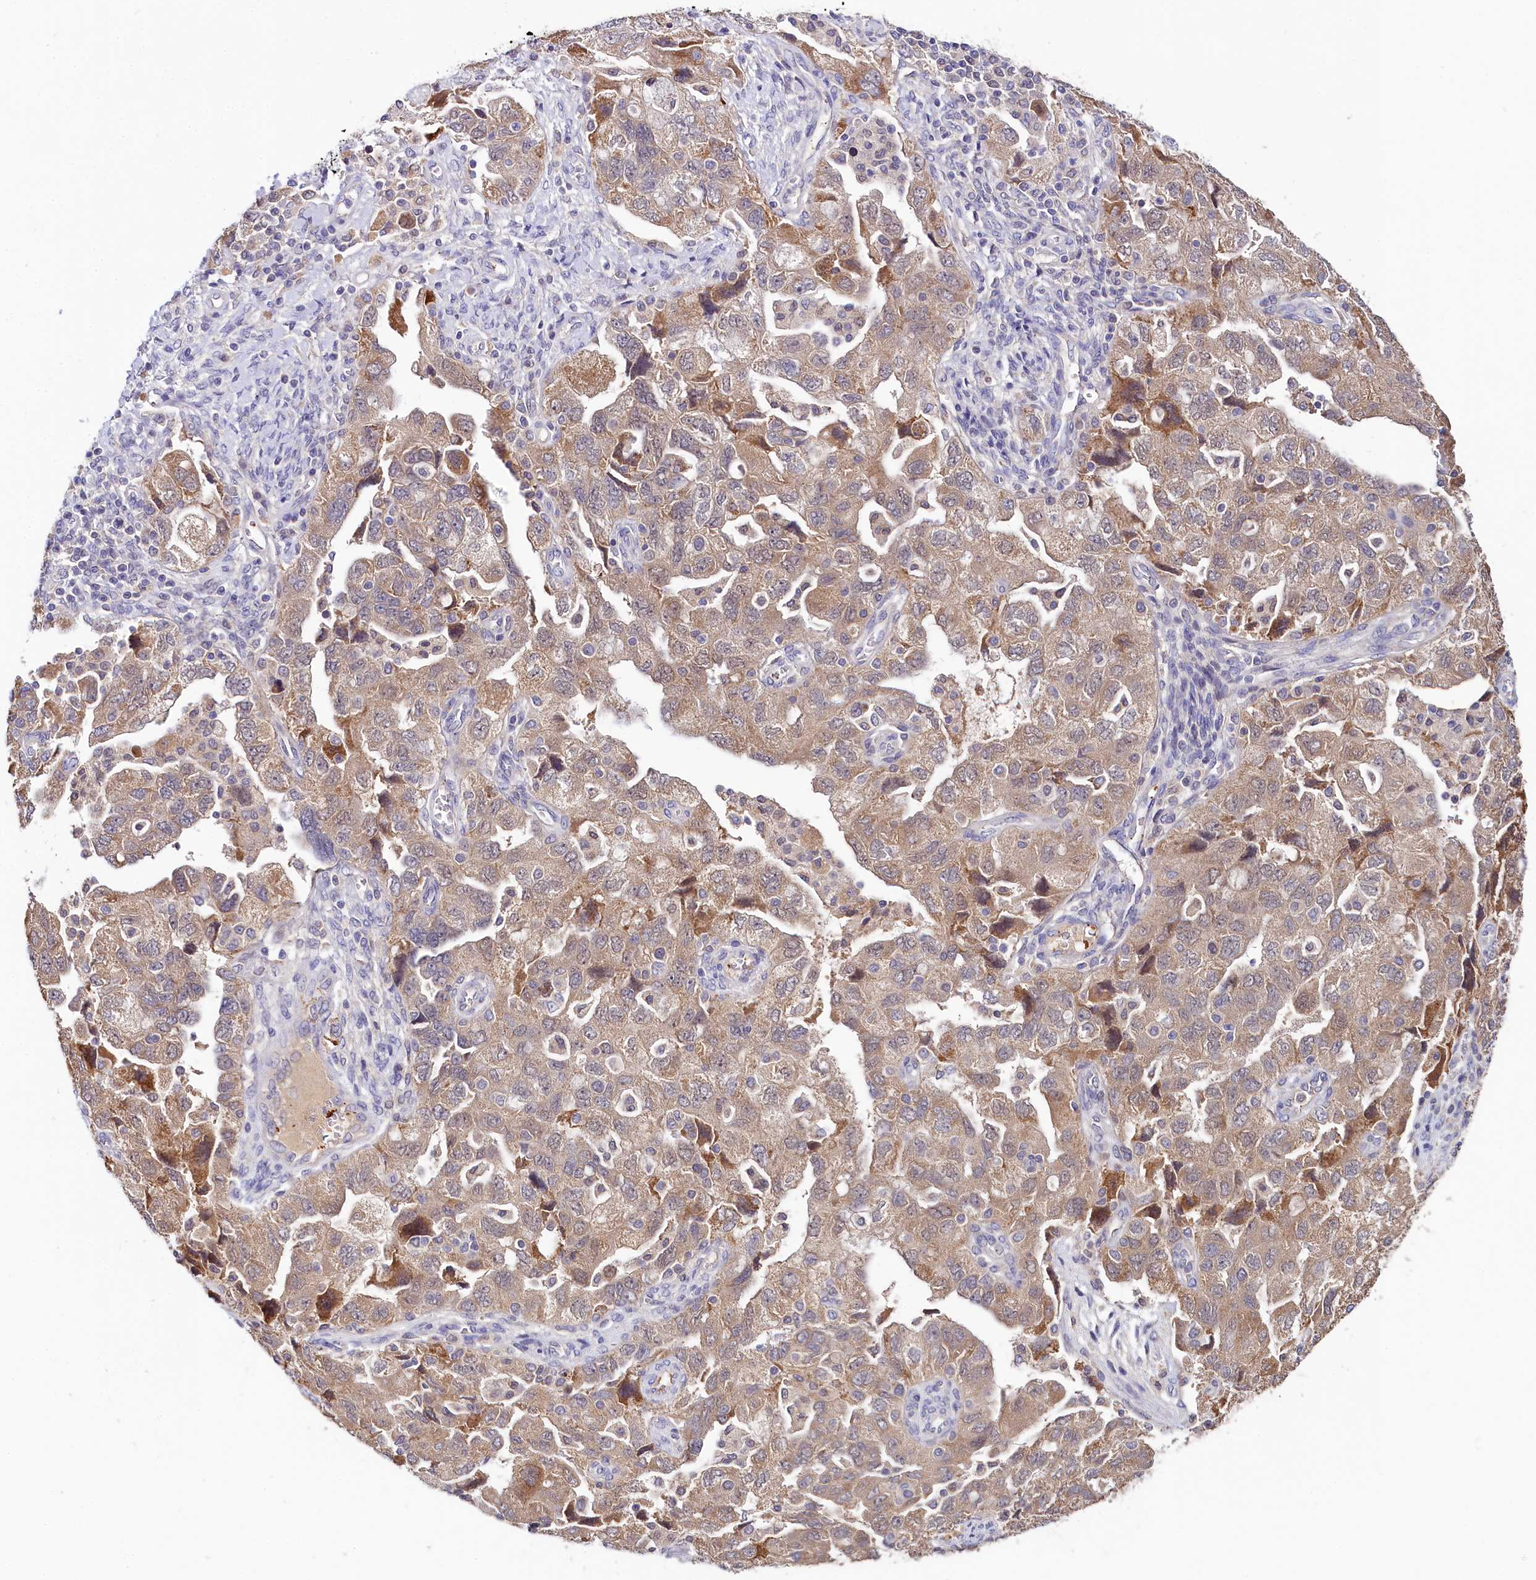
{"staining": {"intensity": "weak", "quantity": ">75%", "location": "cytoplasmic/membranous"}, "tissue": "ovarian cancer", "cell_type": "Tumor cells", "image_type": "cancer", "snomed": [{"axis": "morphology", "description": "Carcinoma, NOS"}, {"axis": "morphology", "description": "Cystadenocarcinoma, serous, NOS"}, {"axis": "topography", "description": "Ovary"}], "caption": "Ovarian cancer (serous cystadenocarcinoma) stained with DAB (3,3'-diaminobenzidine) IHC shows low levels of weak cytoplasmic/membranous expression in approximately >75% of tumor cells. Using DAB (brown) and hematoxylin (blue) stains, captured at high magnification using brightfield microscopy.", "gene": "SPINK9", "patient": {"sex": "female", "age": 69}}